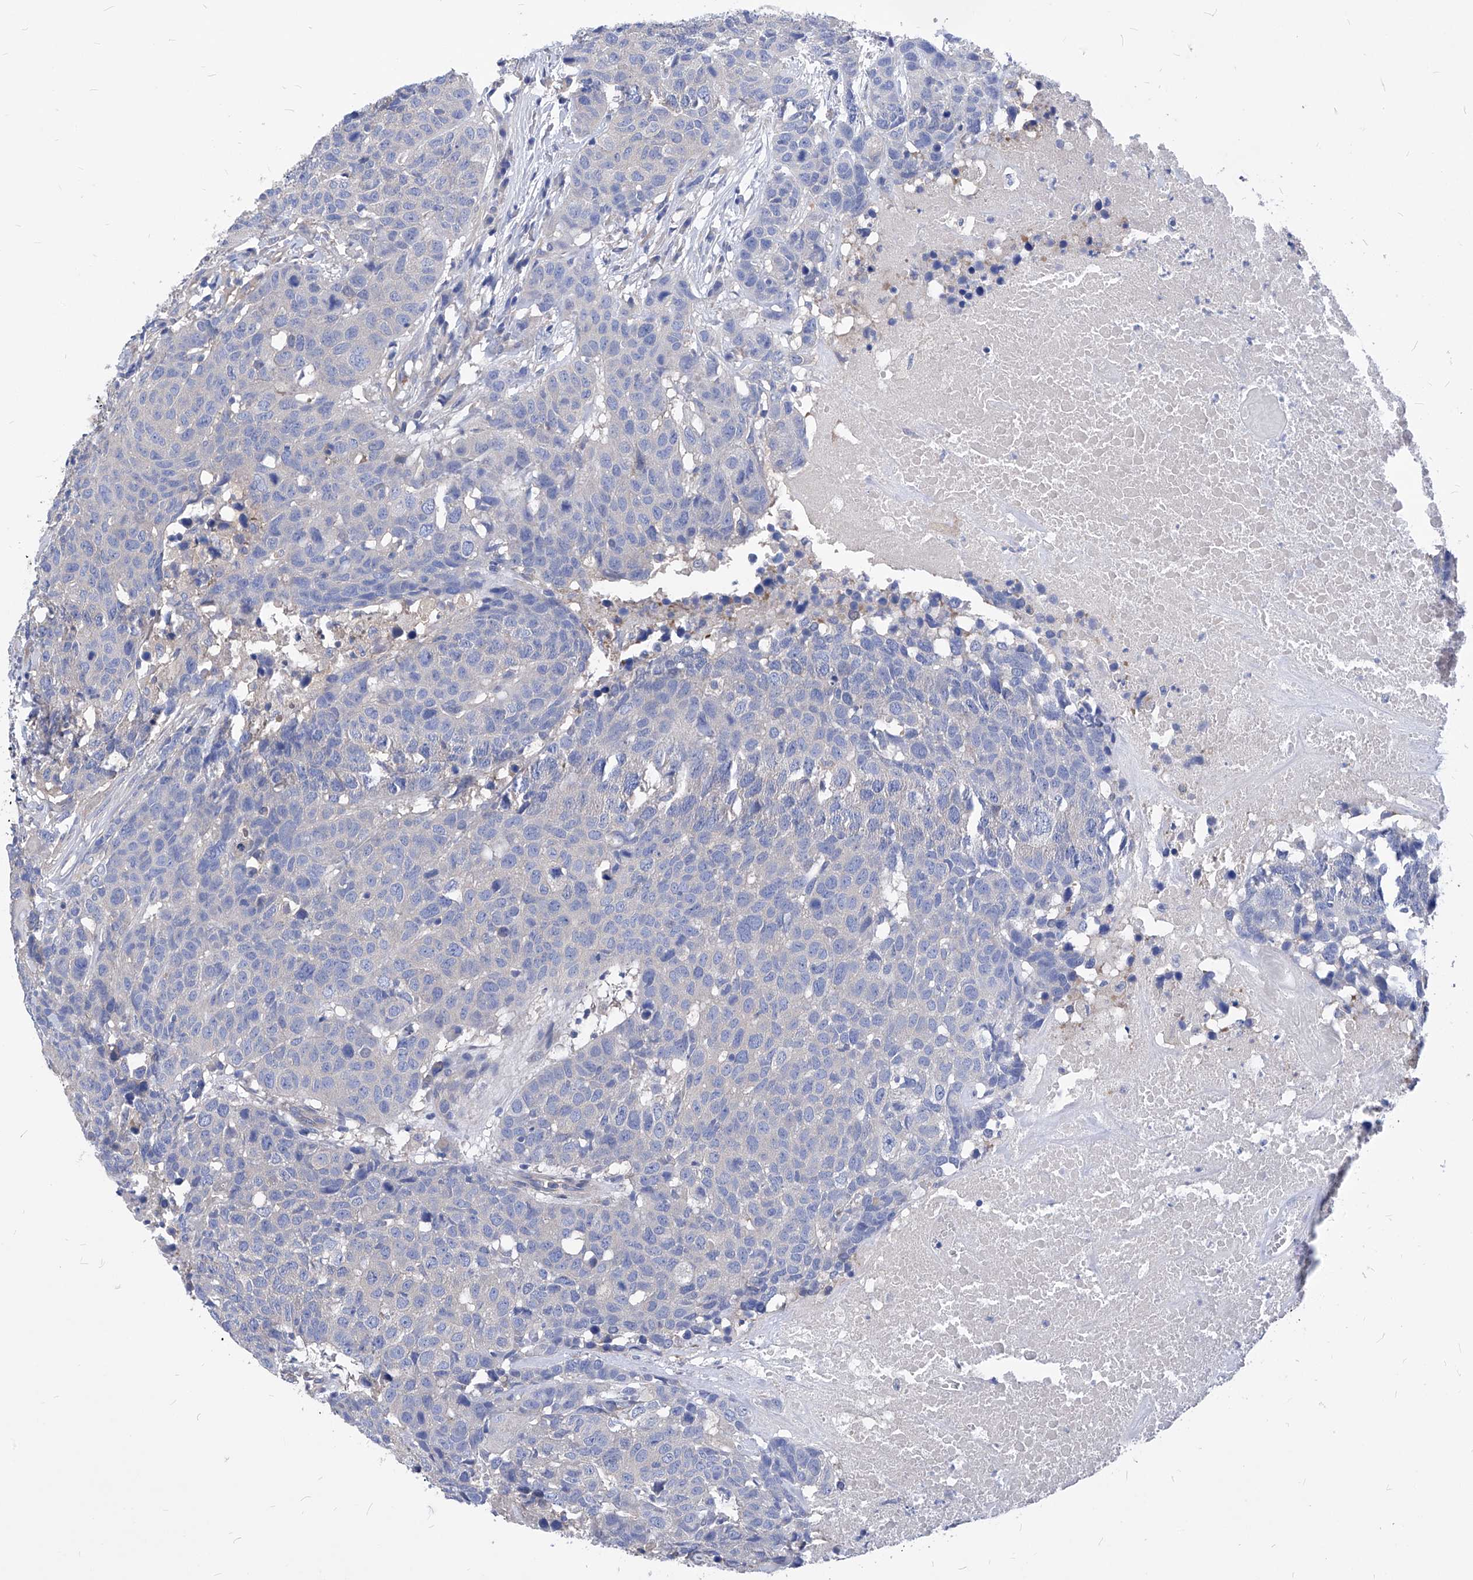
{"staining": {"intensity": "negative", "quantity": "none", "location": "none"}, "tissue": "head and neck cancer", "cell_type": "Tumor cells", "image_type": "cancer", "snomed": [{"axis": "morphology", "description": "Squamous cell carcinoma, NOS"}, {"axis": "topography", "description": "Head-Neck"}], "caption": "The immunohistochemistry photomicrograph has no significant expression in tumor cells of head and neck squamous cell carcinoma tissue. (DAB immunohistochemistry visualized using brightfield microscopy, high magnification).", "gene": "XPNPEP1", "patient": {"sex": "male", "age": 66}}